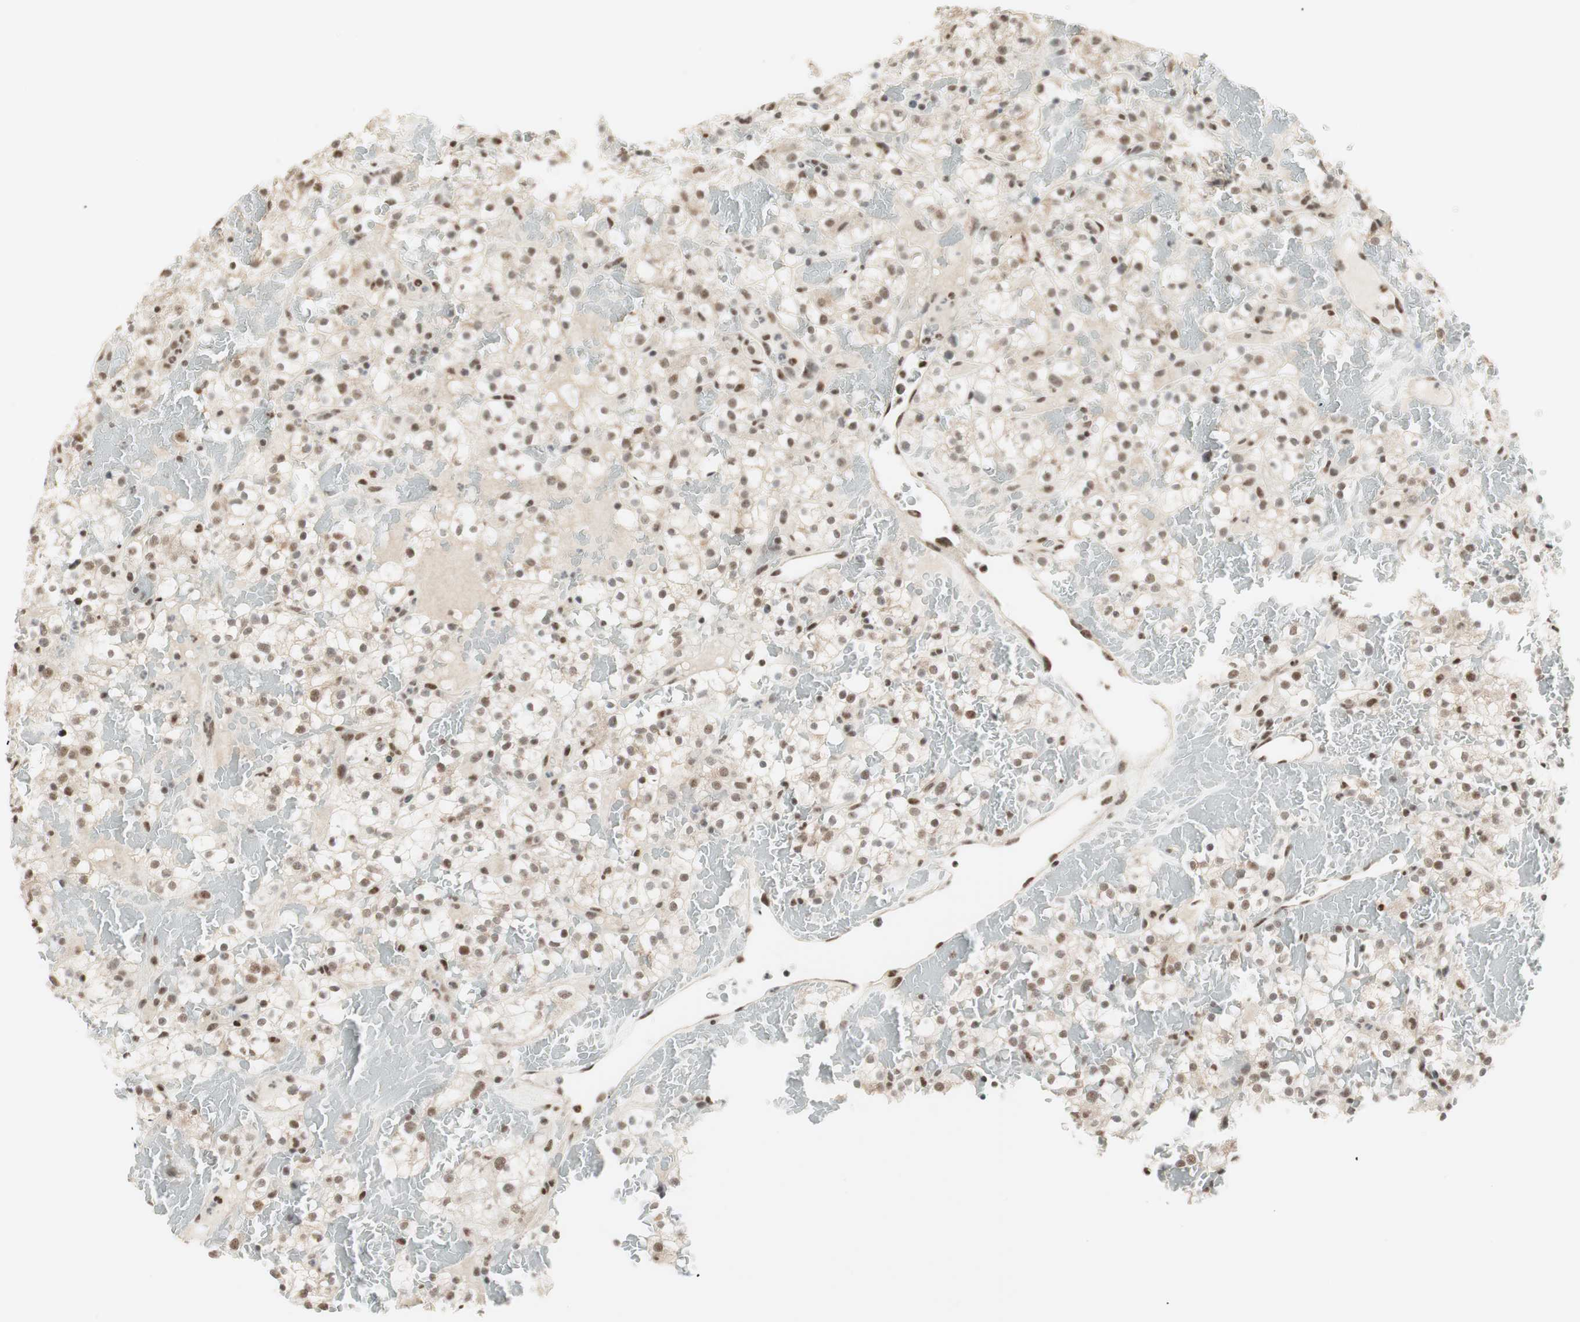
{"staining": {"intensity": "moderate", "quantity": "25%-75%", "location": "nuclear"}, "tissue": "renal cancer", "cell_type": "Tumor cells", "image_type": "cancer", "snomed": [{"axis": "morphology", "description": "Normal tissue, NOS"}, {"axis": "morphology", "description": "Adenocarcinoma, NOS"}, {"axis": "topography", "description": "Kidney"}], "caption": "Immunohistochemistry (IHC) histopathology image of human renal cancer (adenocarcinoma) stained for a protein (brown), which displays medium levels of moderate nuclear positivity in about 25%-75% of tumor cells.", "gene": "SMARCE1", "patient": {"sex": "female", "age": 72}}